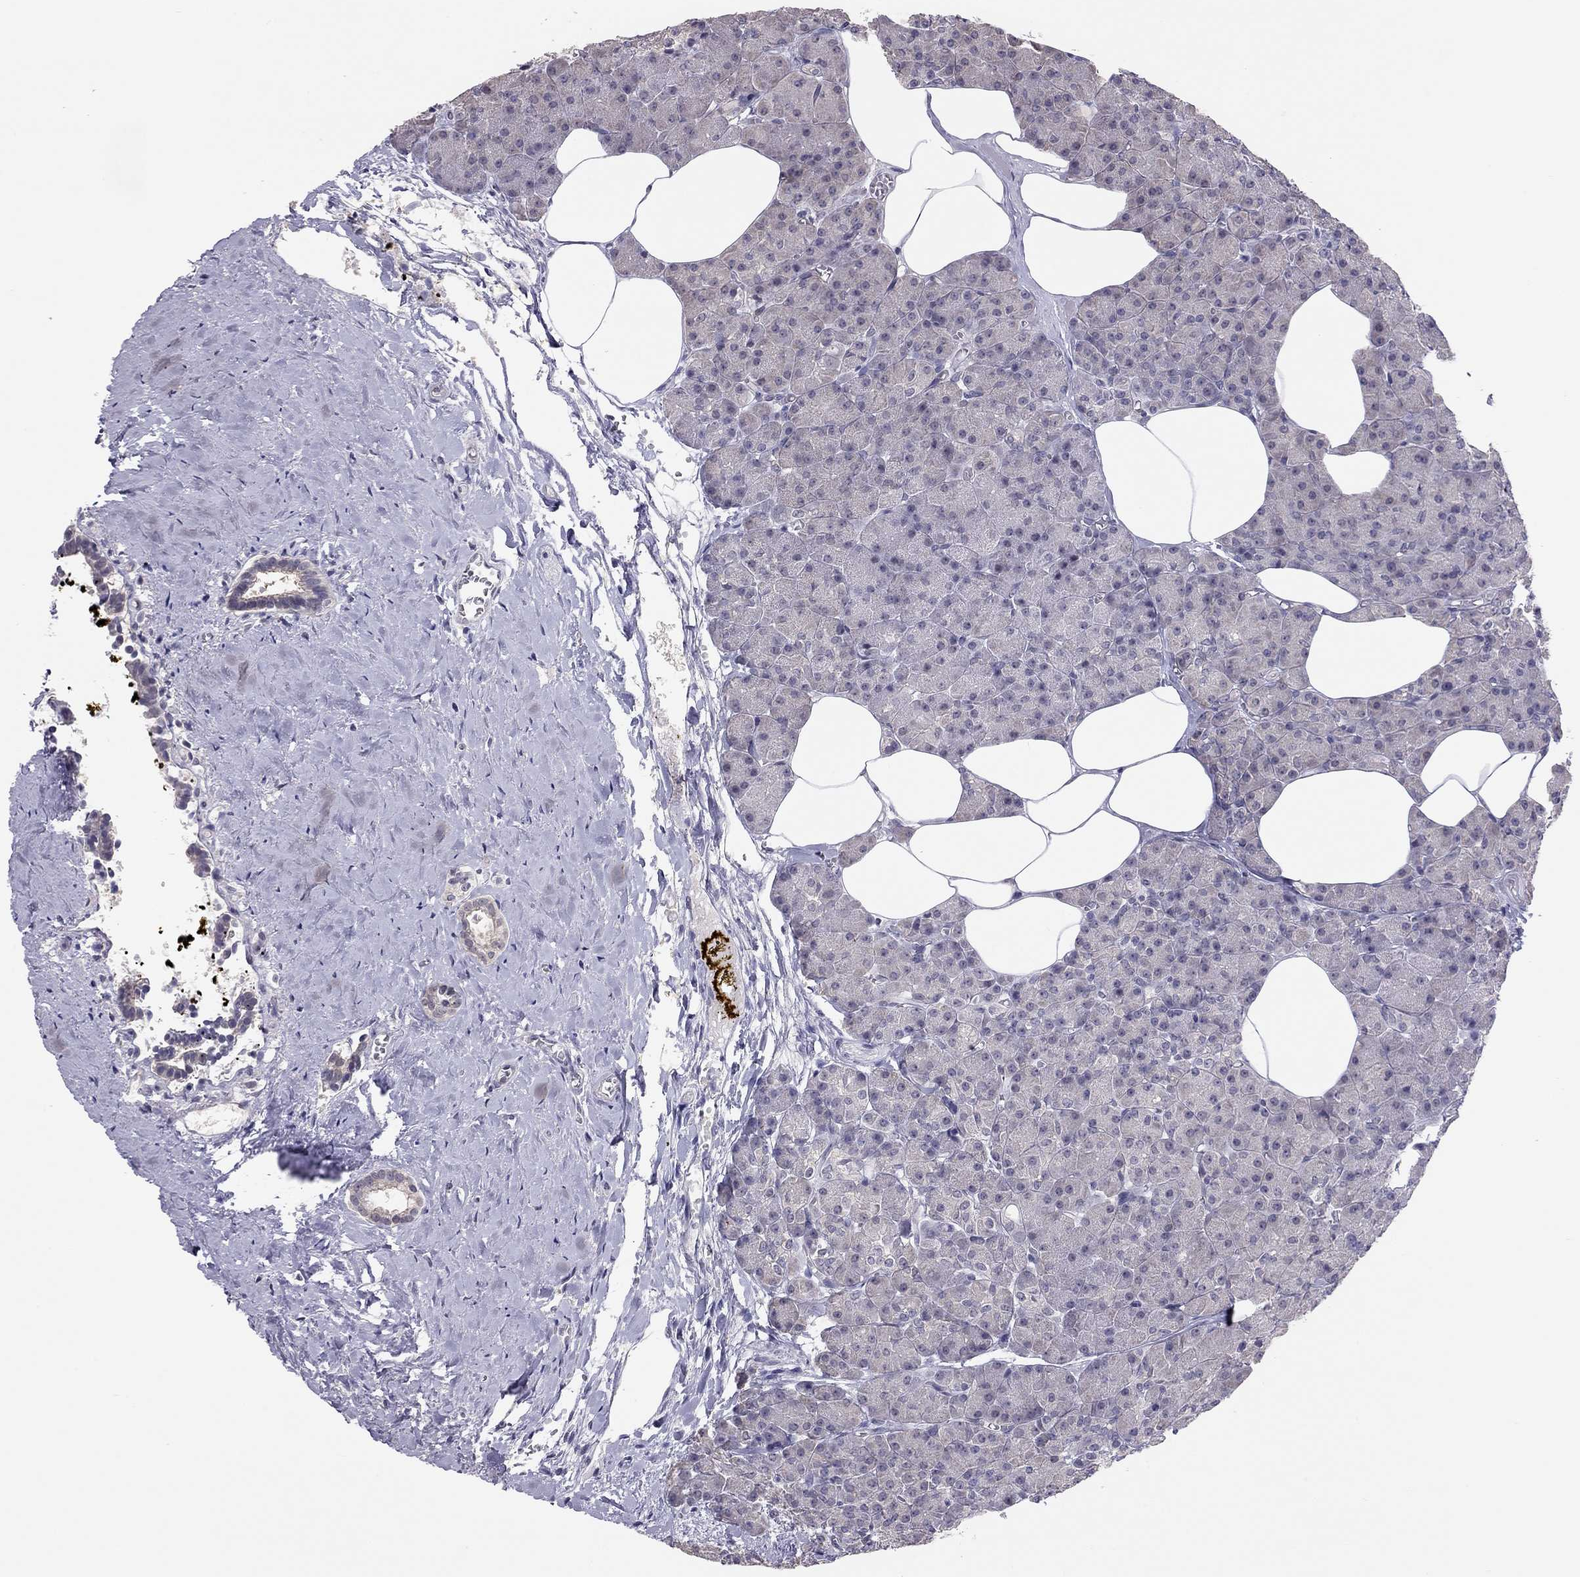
{"staining": {"intensity": "negative", "quantity": "none", "location": "none"}, "tissue": "pancreas", "cell_type": "Exocrine glandular cells", "image_type": "normal", "snomed": [{"axis": "morphology", "description": "Normal tissue, NOS"}, {"axis": "topography", "description": "Pancreas"}], "caption": "A high-resolution micrograph shows immunohistochemistry staining of normal pancreas, which shows no significant positivity in exocrine glandular cells.", "gene": "HSF2BP", "patient": {"sex": "female", "age": 45}}